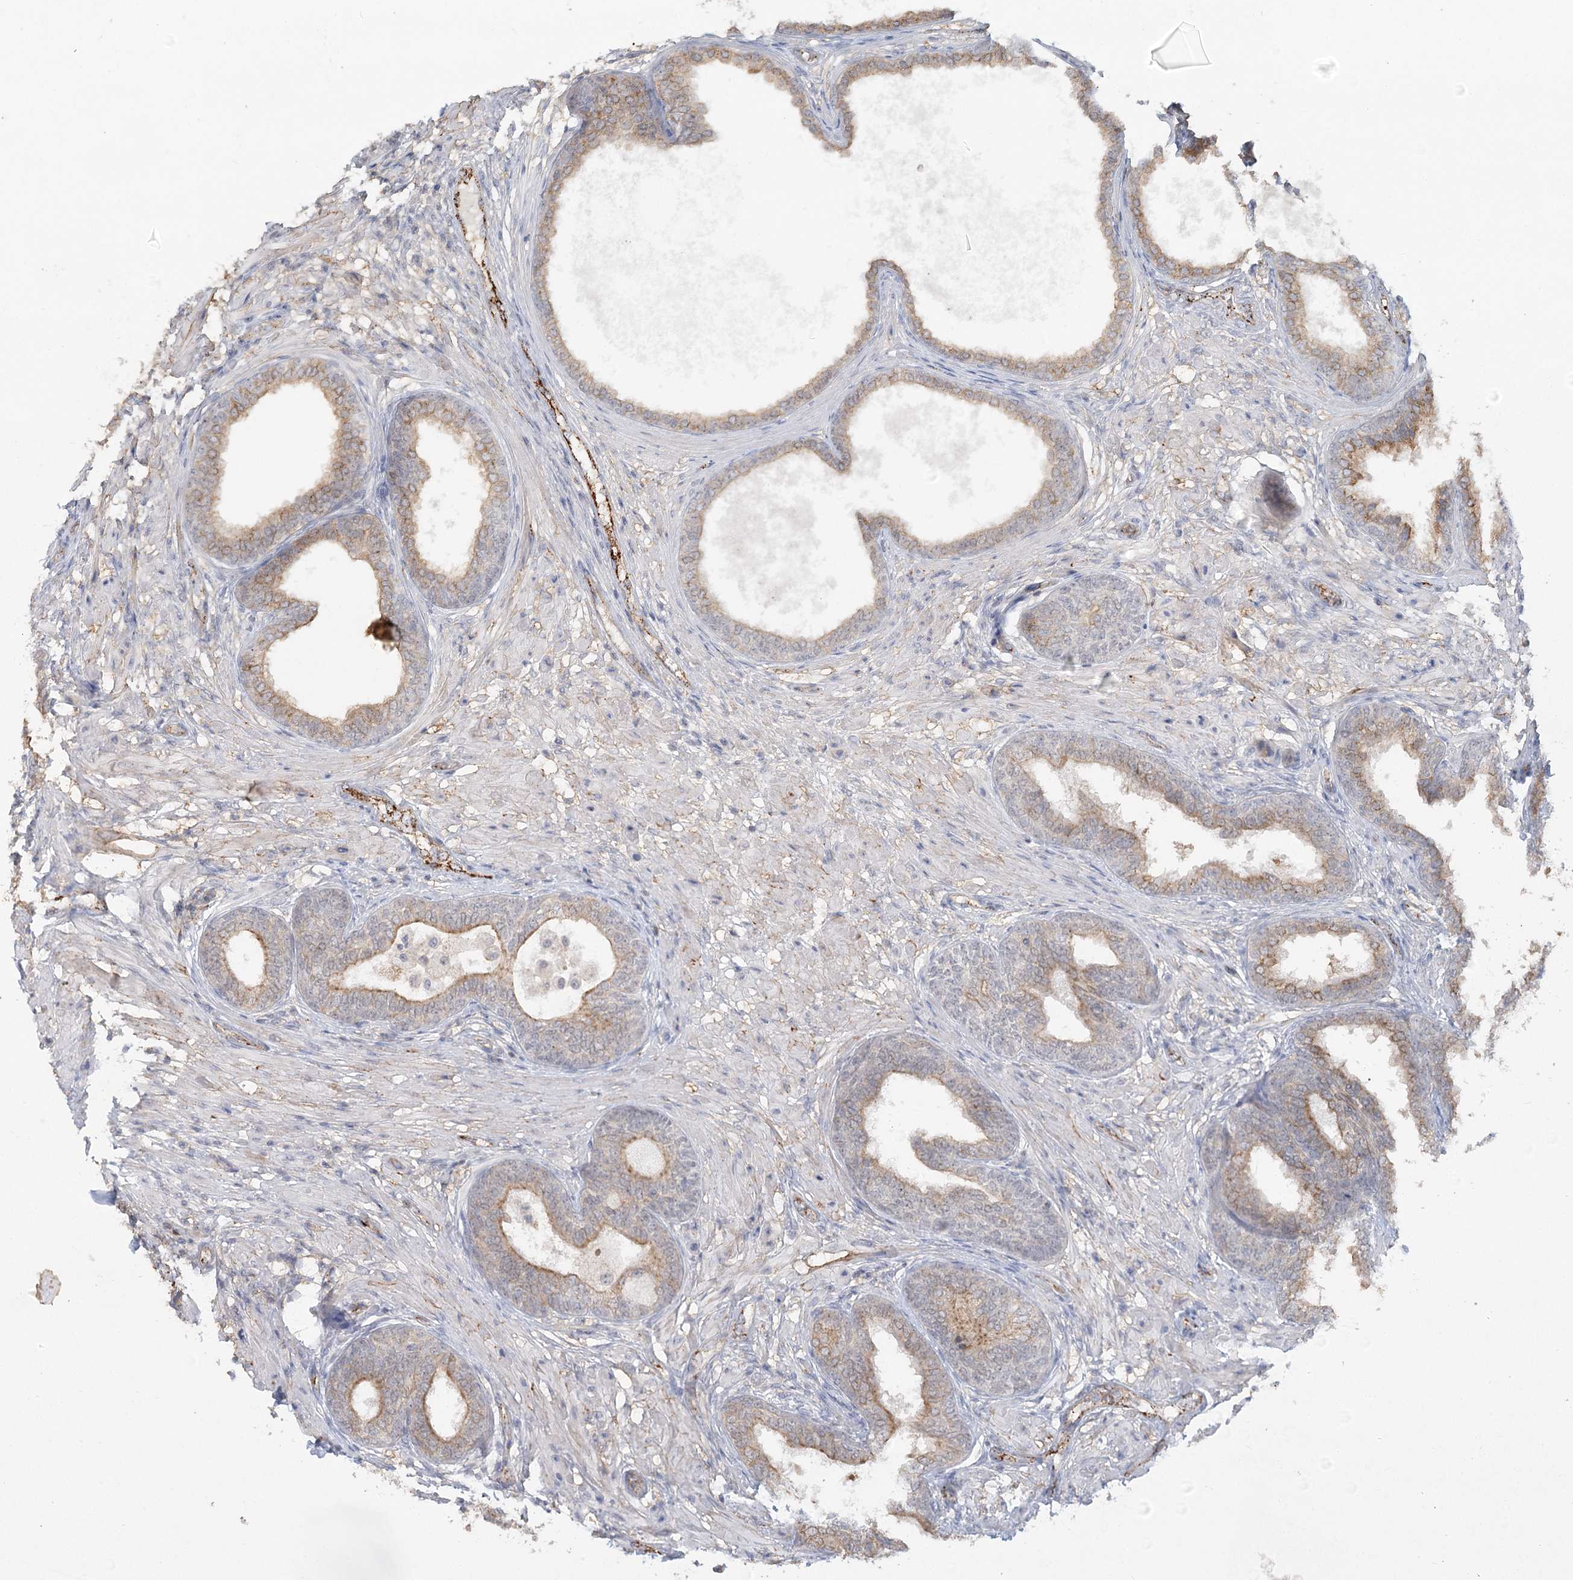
{"staining": {"intensity": "weak", "quantity": ">75%", "location": "cytoplasmic/membranous"}, "tissue": "prostate", "cell_type": "Glandular cells", "image_type": "normal", "snomed": [{"axis": "morphology", "description": "Normal tissue, NOS"}, {"axis": "topography", "description": "Prostate"}], "caption": "Immunohistochemistry (IHC) micrograph of benign prostate: human prostate stained using IHC exhibits low levels of weak protein expression localized specifically in the cytoplasmic/membranous of glandular cells, appearing as a cytoplasmic/membranous brown color.", "gene": "KBTBD4", "patient": {"sex": "male", "age": 76}}